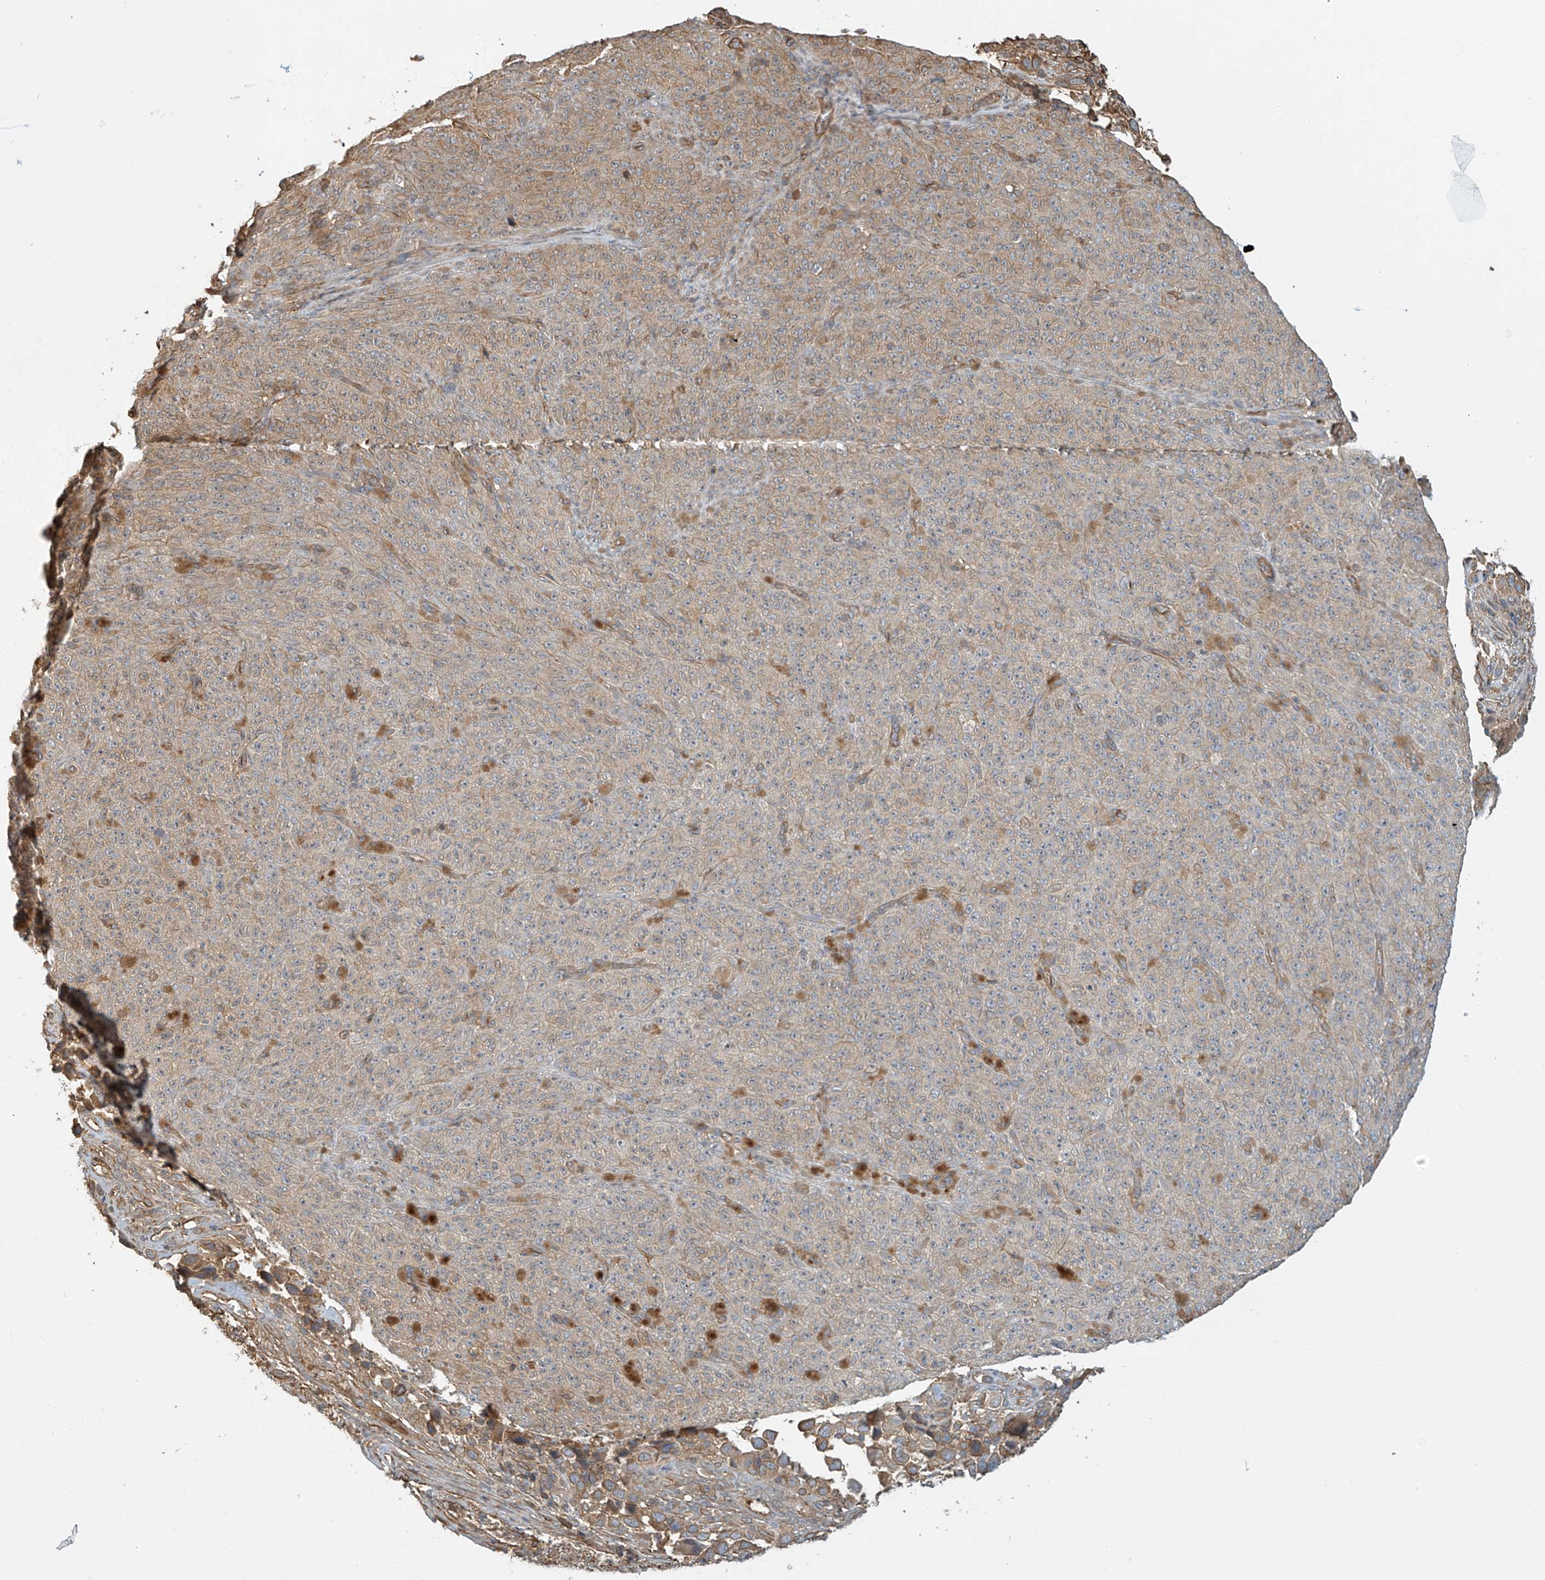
{"staining": {"intensity": "weak", "quantity": "25%-75%", "location": "cytoplasmic/membranous"}, "tissue": "melanoma", "cell_type": "Tumor cells", "image_type": "cancer", "snomed": [{"axis": "morphology", "description": "Malignant melanoma, NOS"}, {"axis": "topography", "description": "Skin"}], "caption": "Malignant melanoma tissue exhibits weak cytoplasmic/membranous expression in about 25%-75% of tumor cells, visualized by immunohistochemistry.", "gene": "CSMD3", "patient": {"sex": "female", "age": 82}}